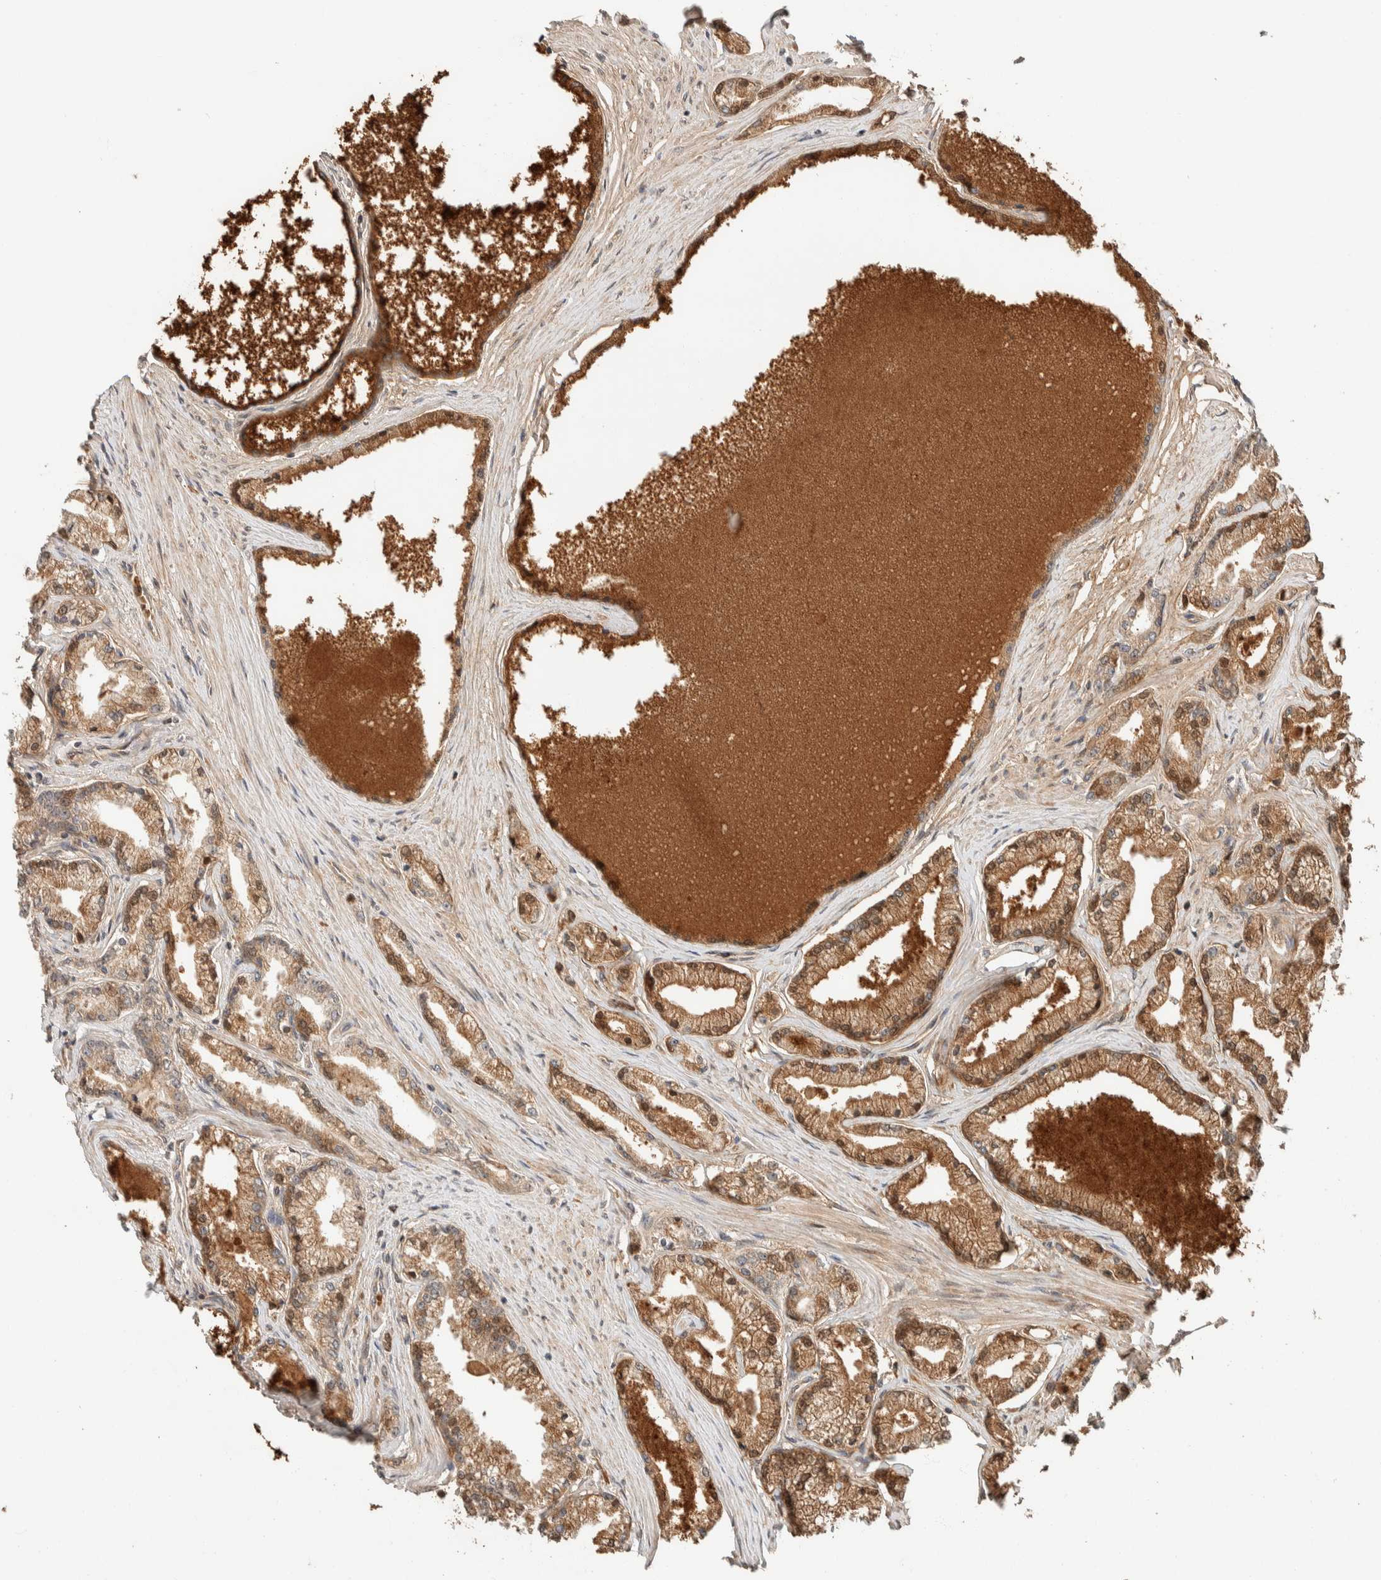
{"staining": {"intensity": "moderate", "quantity": ">75%", "location": "cytoplasmic/membranous"}, "tissue": "prostate cancer", "cell_type": "Tumor cells", "image_type": "cancer", "snomed": [{"axis": "morphology", "description": "Adenocarcinoma, High grade"}, {"axis": "topography", "description": "Prostate"}], "caption": "This photomicrograph demonstrates IHC staining of human prostate cancer, with medium moderate cytoplasmic/membranous expression in about >75% of tumor cells.", "gene": "ZBTB2", "patient": {"sex": "male", "age": 71}}